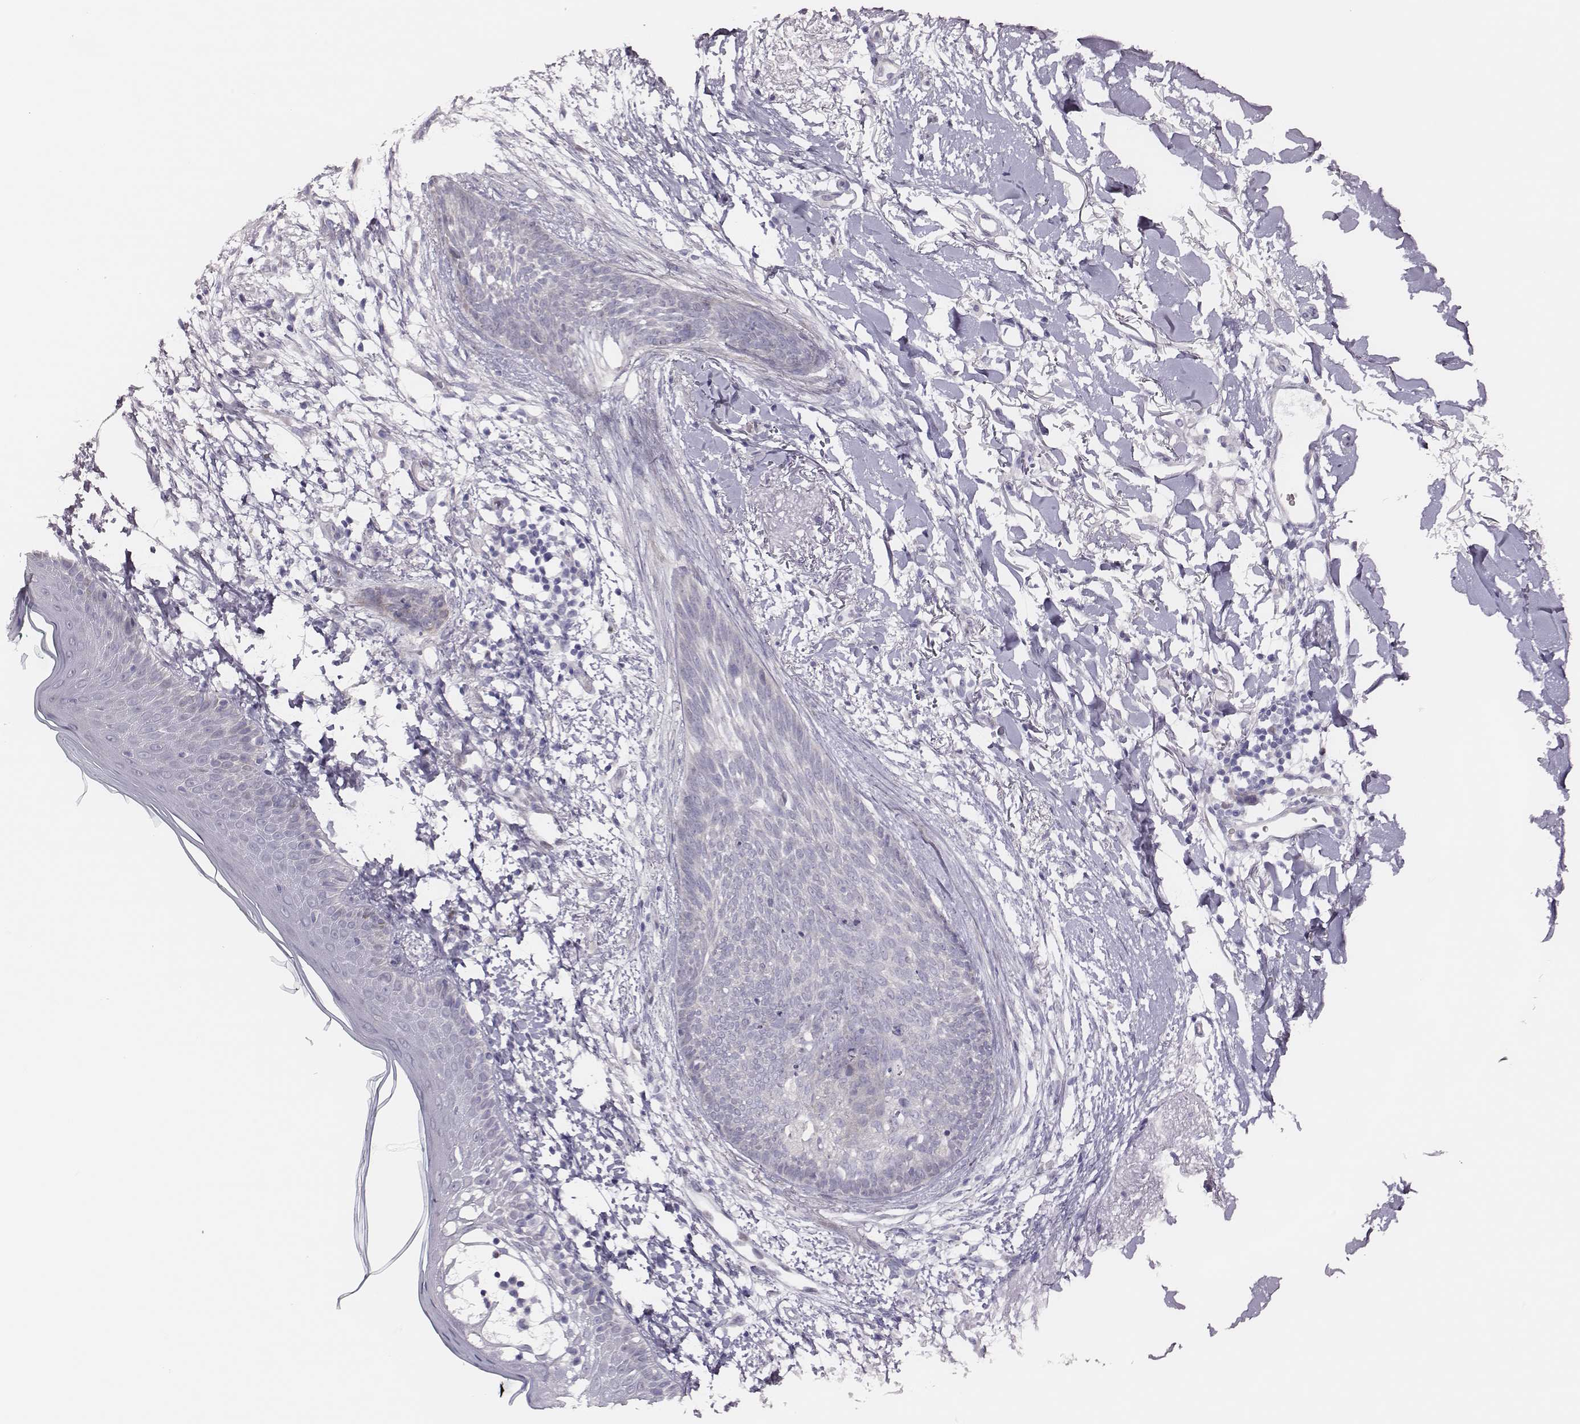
{"staining": {"intensity": "negative", "quantity": "none", "location": "none"}, "tissue": "skin cancer", "cell_type": "Tumor cells", "image_type": "cancer", "snomed": [{"axis": "morphology", "description": "Normal tissue, NOS"}, {"axis": "morphology", "description": "Basal cell carcinoma"}, {"axis": "topography", "description": "Skin"}], "caption": "The IHC histopathology image has no significant staining in tumor cells of skin cancer (basal cell carcinoma) tissue. Nuclei are stained in blue.", "gene": "SCML2", "patient": {"sex": "male", "age": 84}}